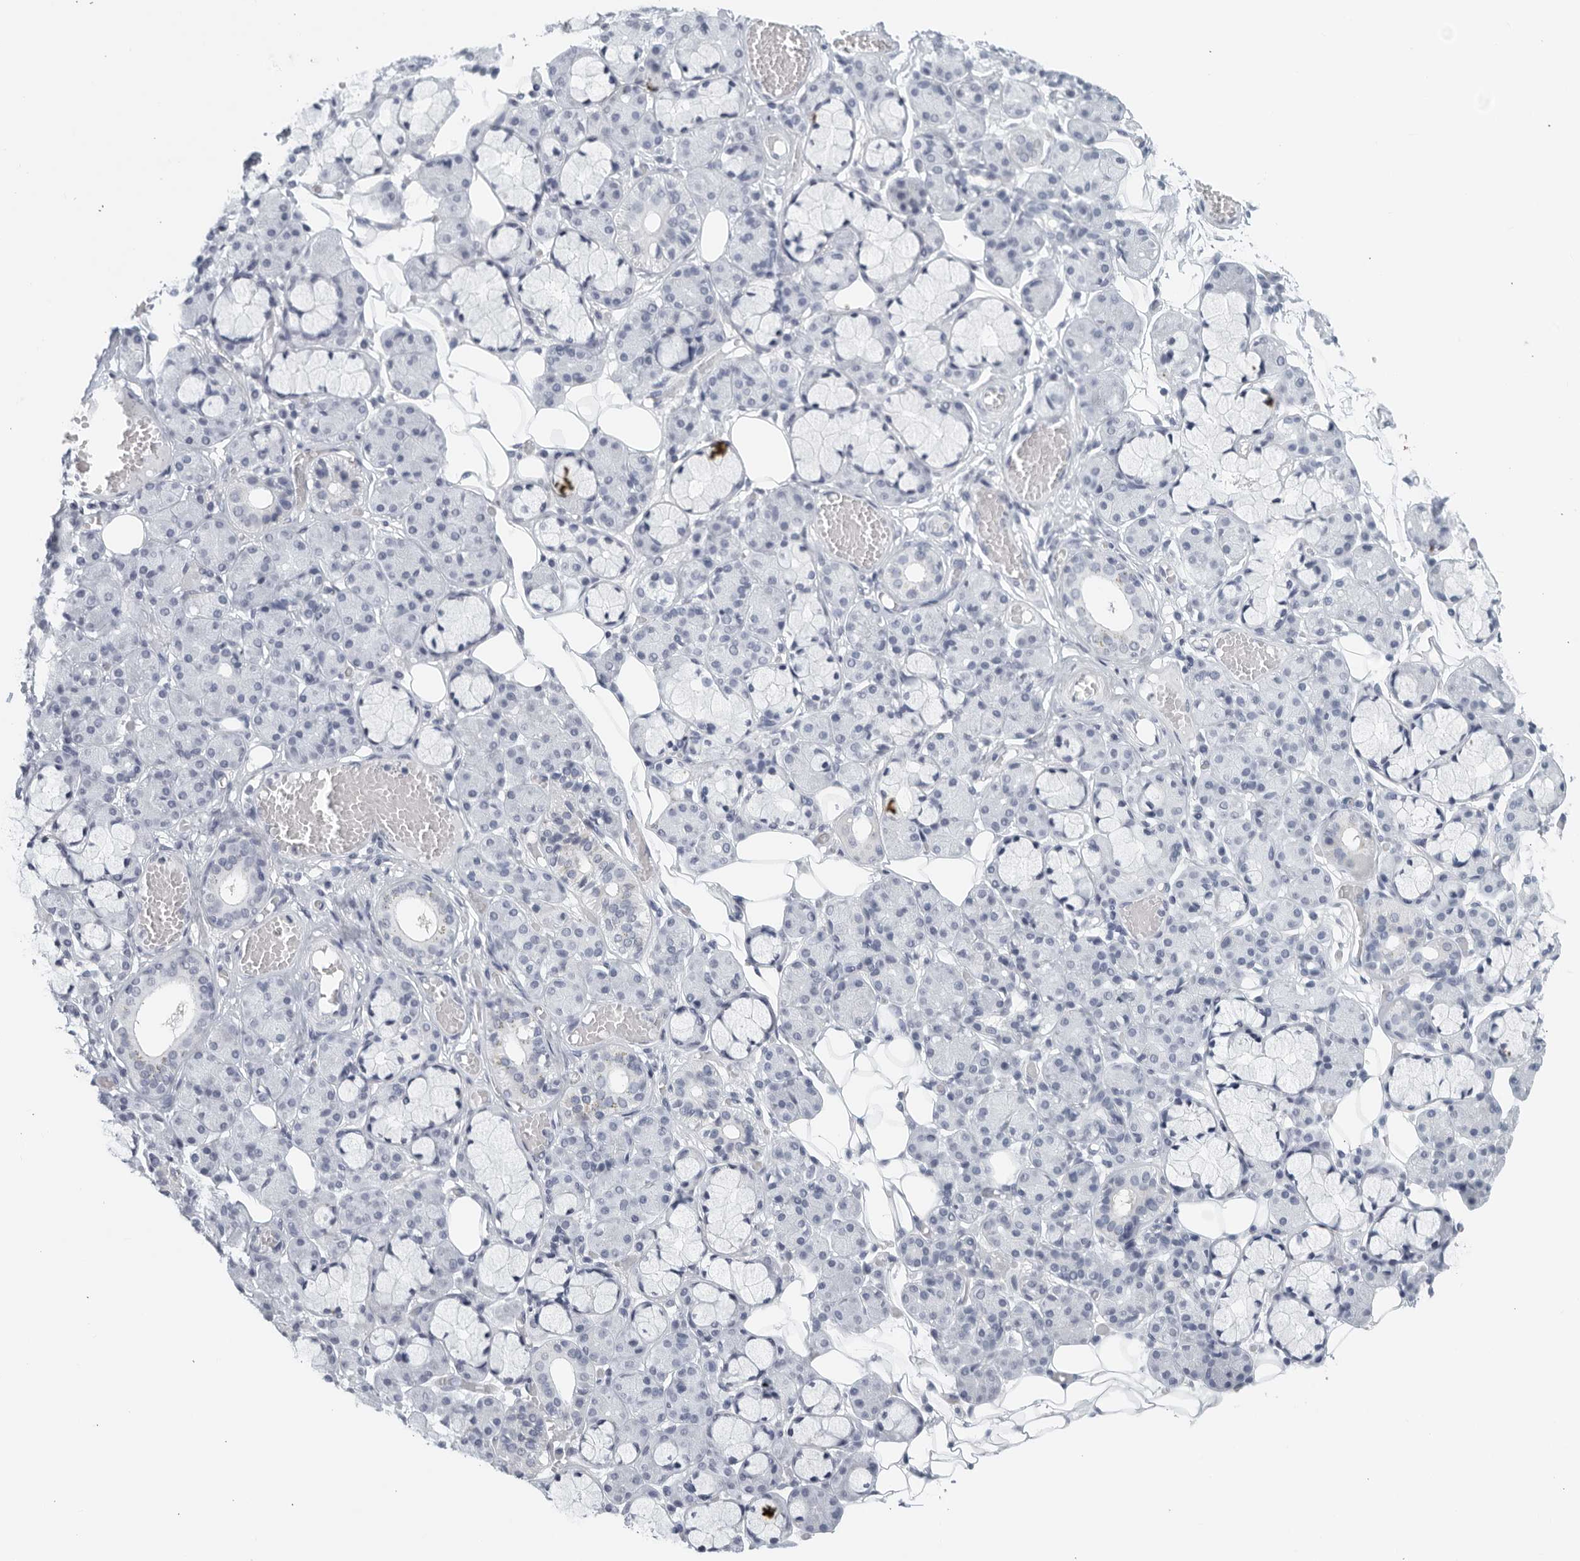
{"staining": {"intensity": "negative", "quantity": "none", "location": "none"}, "tissue": "salivary gland", "cell_type": "Glandular cells", "image_type": "normal", "snomed": [{"axis": "morphology", "description": "Normal tissue, NOS"}, {"axis": "topography", "description": "Salivary gland"}], "caption": "This is an IHC photomicrograph of unremarkable salivary gland. There is no expression in glandular cells.", "gene": "MATN1", "patient": {"sex": "male", "age": 63}}